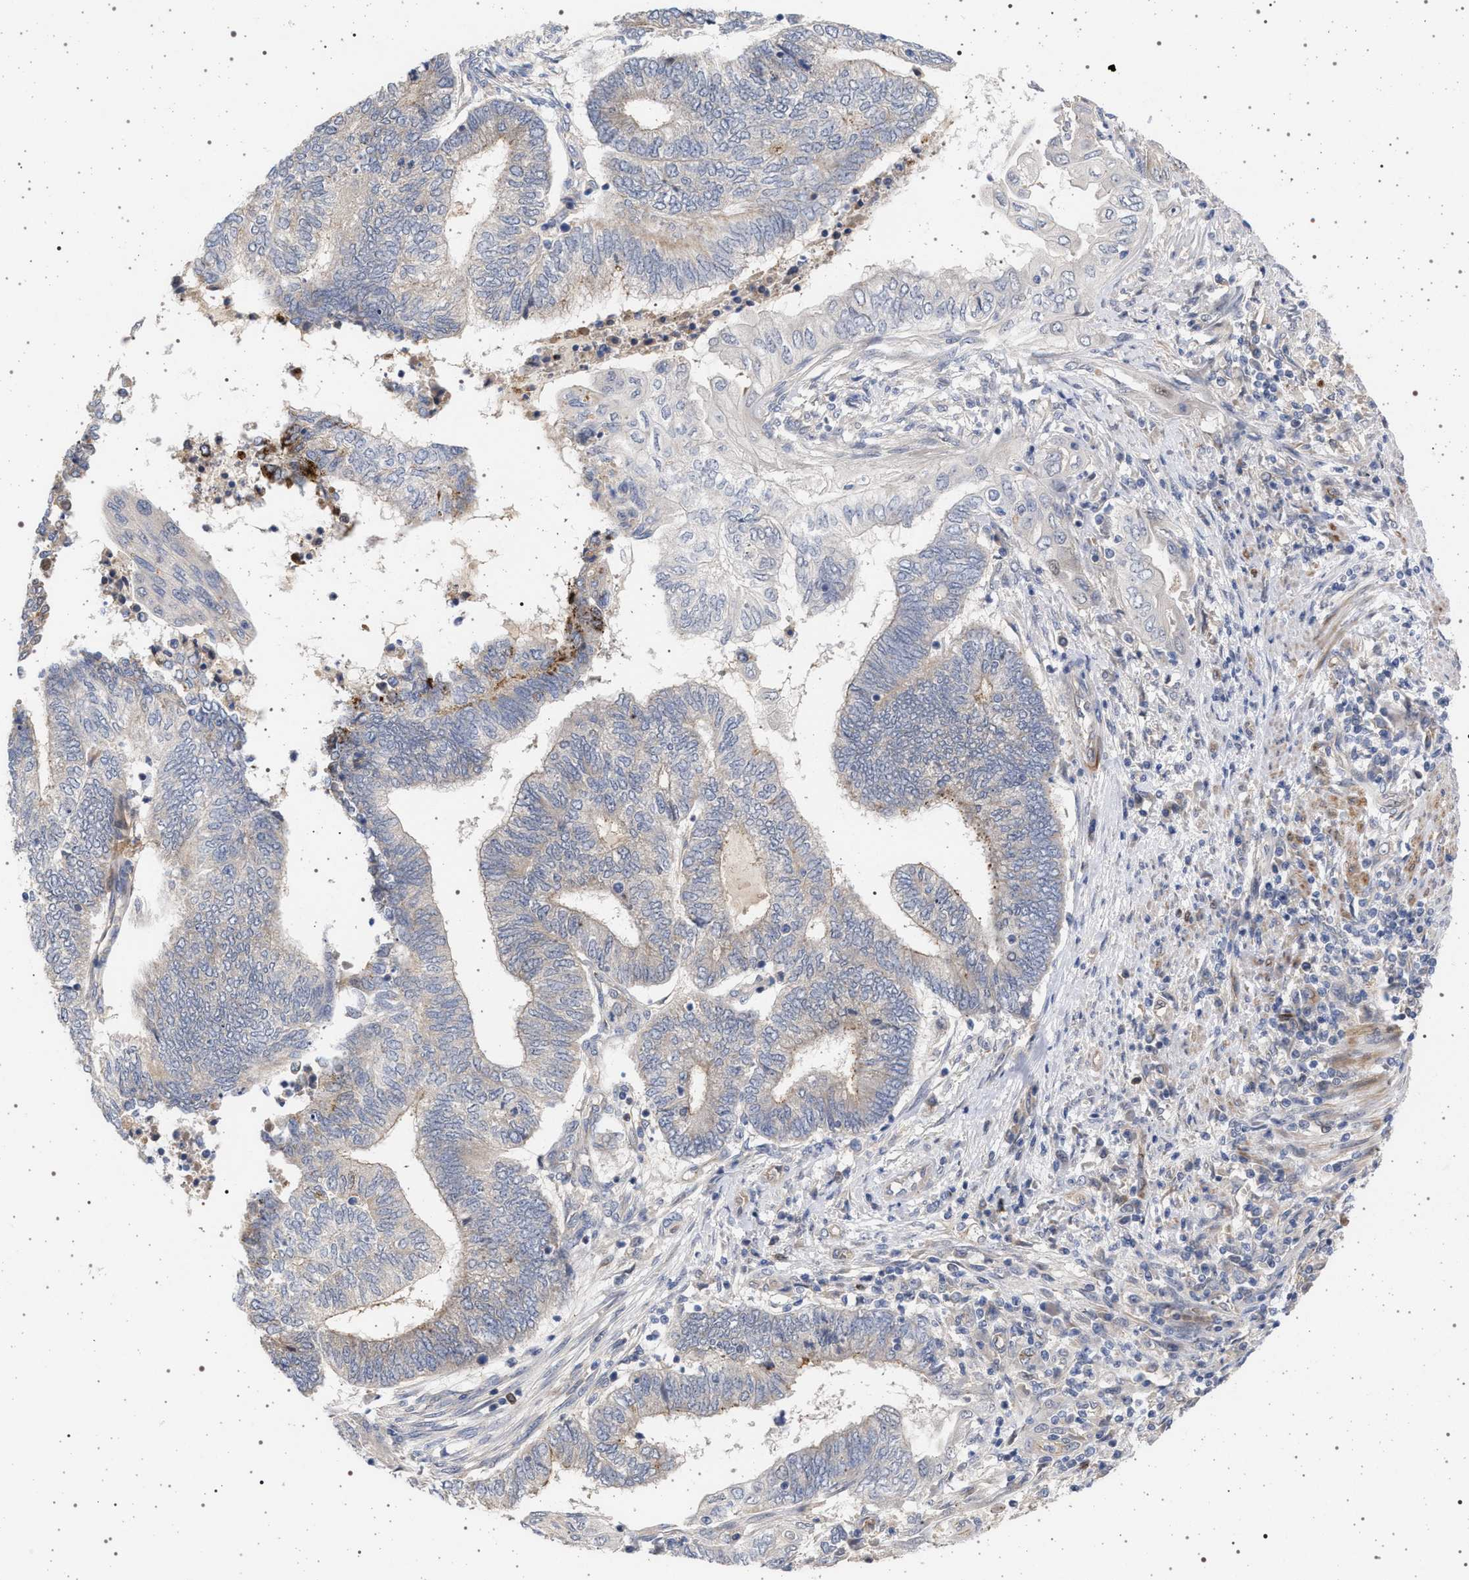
{"staining": {"intensity": "negative", "quantity": "none", "location": "none"}, "tissue": "endometrial cancer", "cell_type": "Tumor cells", "image_type": "cancer", "snomed": [{"axis": "morphology", "description": "Adenocarcinoma, NOS"}, {"axis": "topography", "description": "Uterus"}, {"axis": "topography", "description": "Endometrium"}], "caption": "The IHC micrograph has no significant positivity in tumor cells of adenocarcinoma (endometrial) tissue.", "gene": "RBM48", "patient": {"sex": "female", "age": 70}}